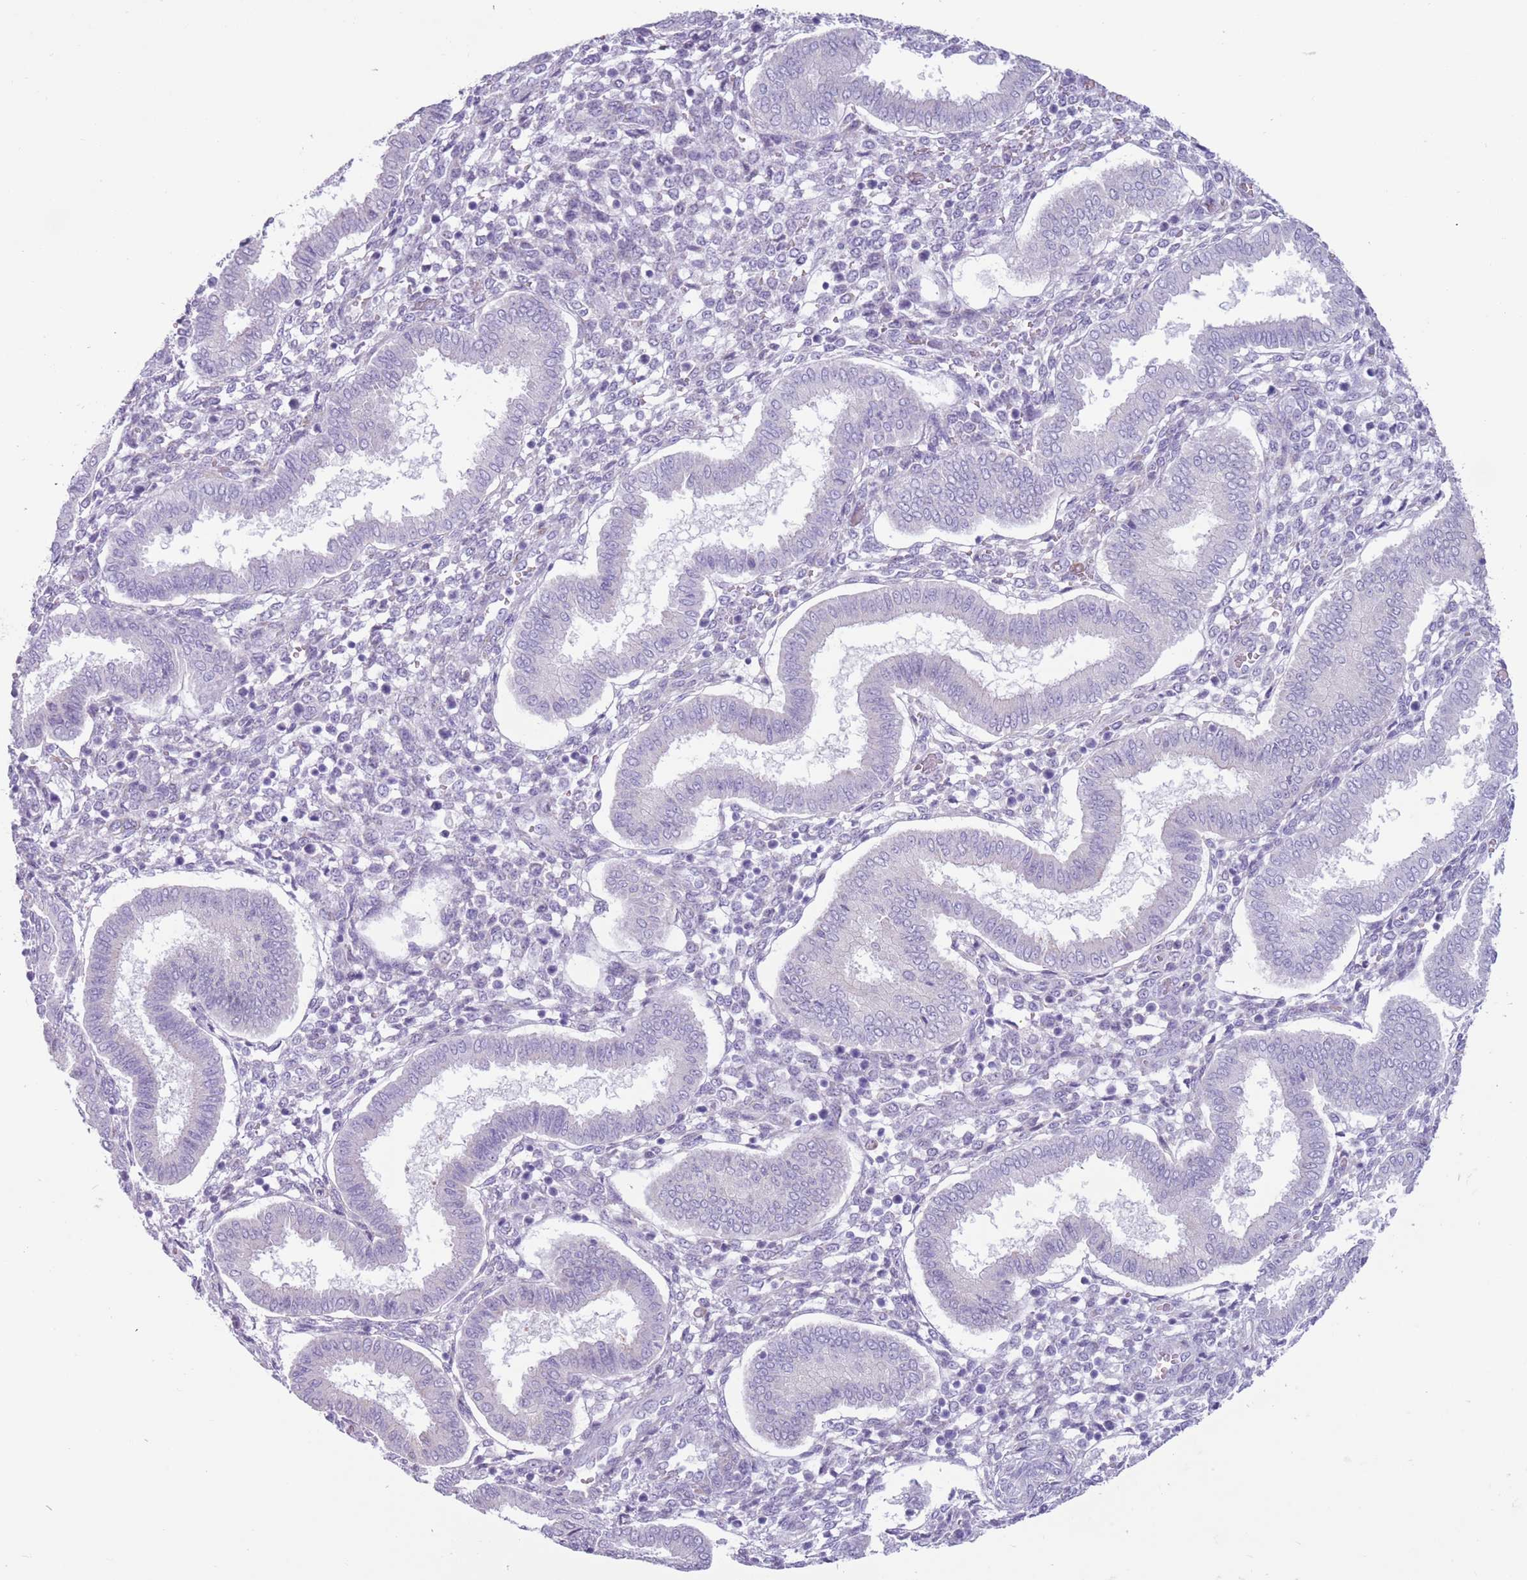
{"staining": {"intensity": "negative", "quantity": "none", "location": "none"}, "tissue": "endometrium", "cell_type": "Cells in endometrial stroma", "image_type": "normal", "snomed": [{"axis": "morphology", "description": "Normal tissue, NOS"}, {"axis": "topography", "description": "Endometrium"}], "caption": "IHC of unremarkable human endometrium reveals no positivity in cells in endometrial stroma.", "gene": "ENSG00000263020", "patient": {"sex": "female", "age": 24}}